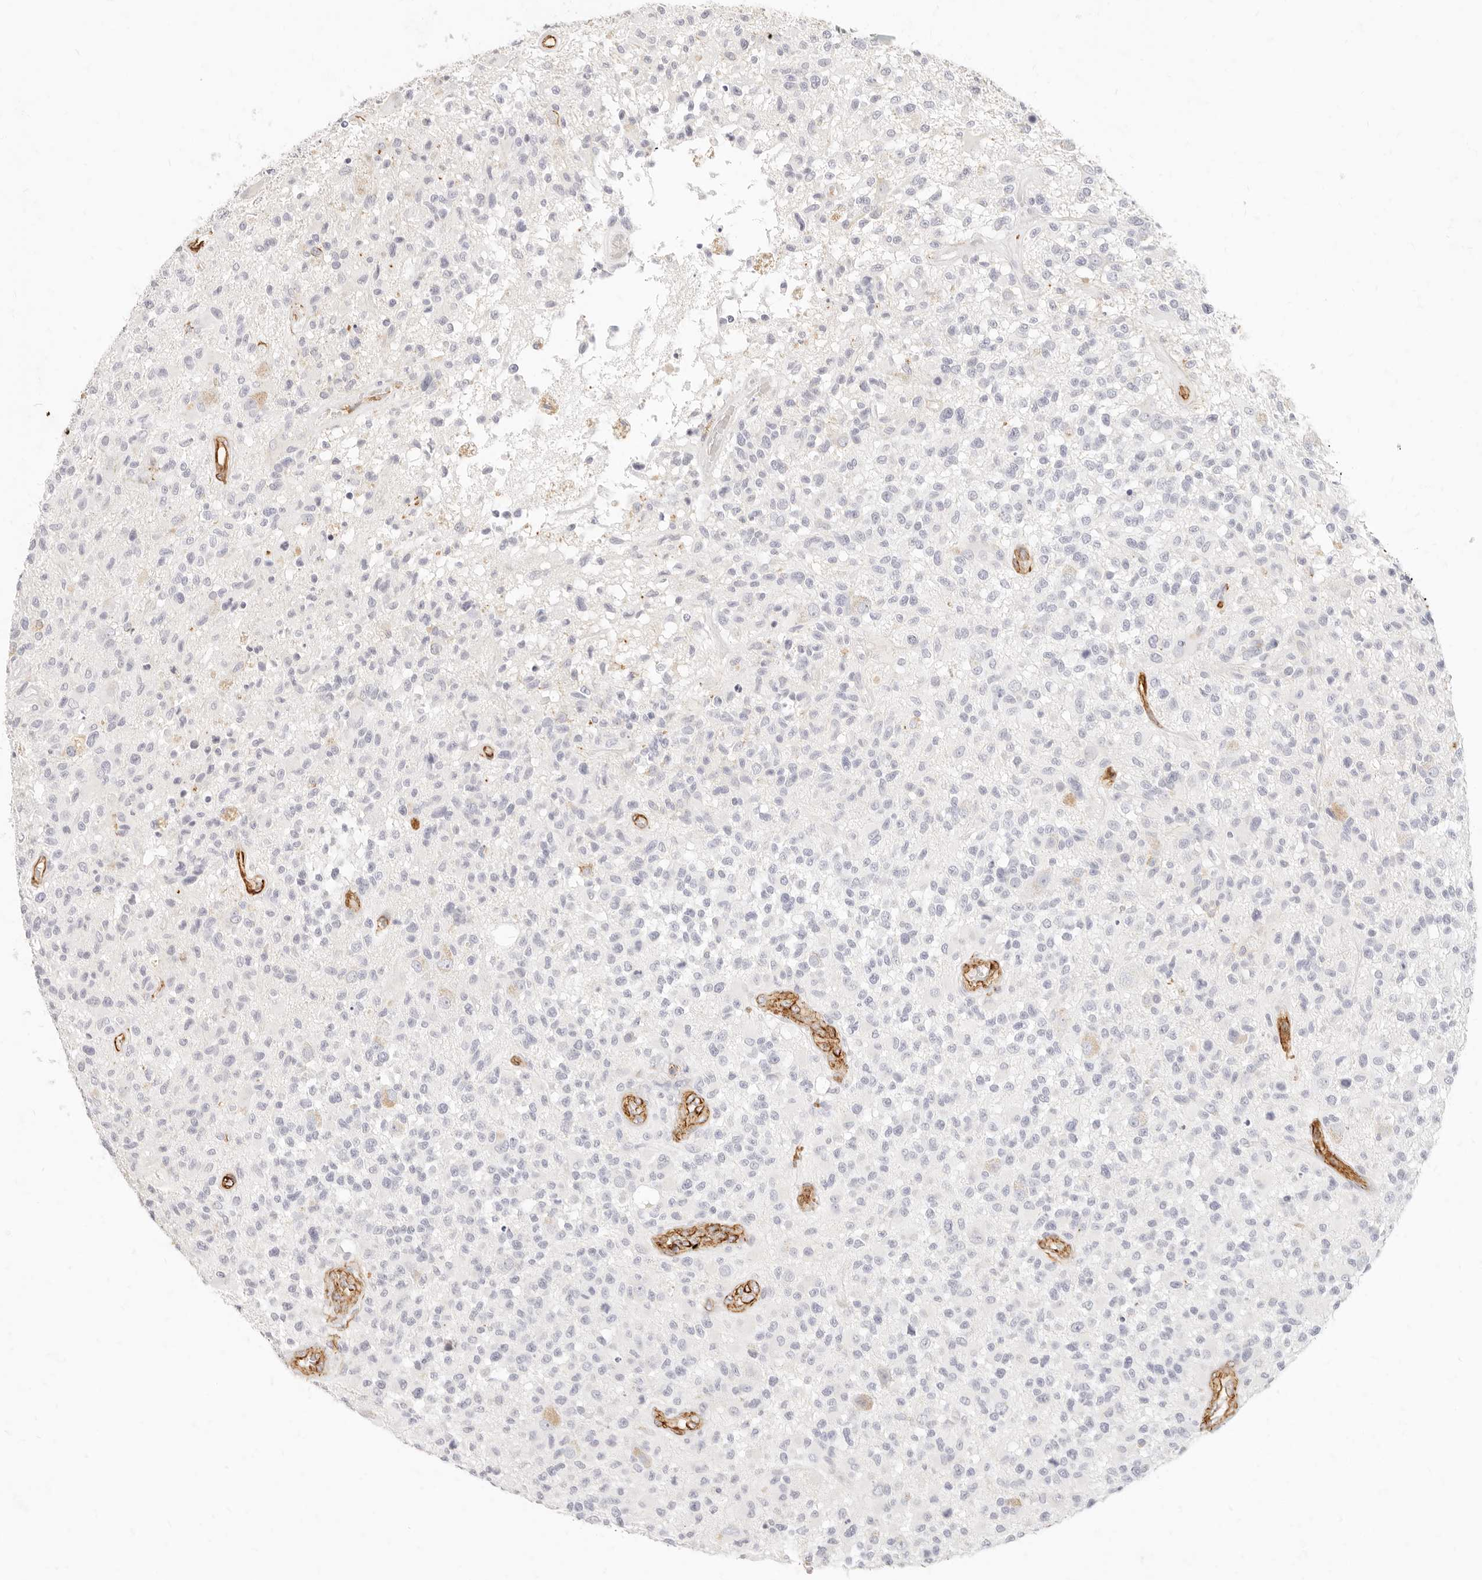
{"staining": {"intensity": "negative", "quantity": "none", "location": "none"}, "tissue": "glioma", "cell_type": "Tumor cells", "image_type": "cancer", "snomed": [{"axis": "morphology", "description": "Glioma, malignant, High grade"}, {"axis": "morphology", "description": "Glioblastoma, NOS"}, {"axis": "topography", "description": "Brain"}], "caption": "A histopathology image of glioma stained for a protein demonstrates no brown staining in tumor cells.", "gene": "NUS1", "patient": {"sex": "male", "age": 60}}